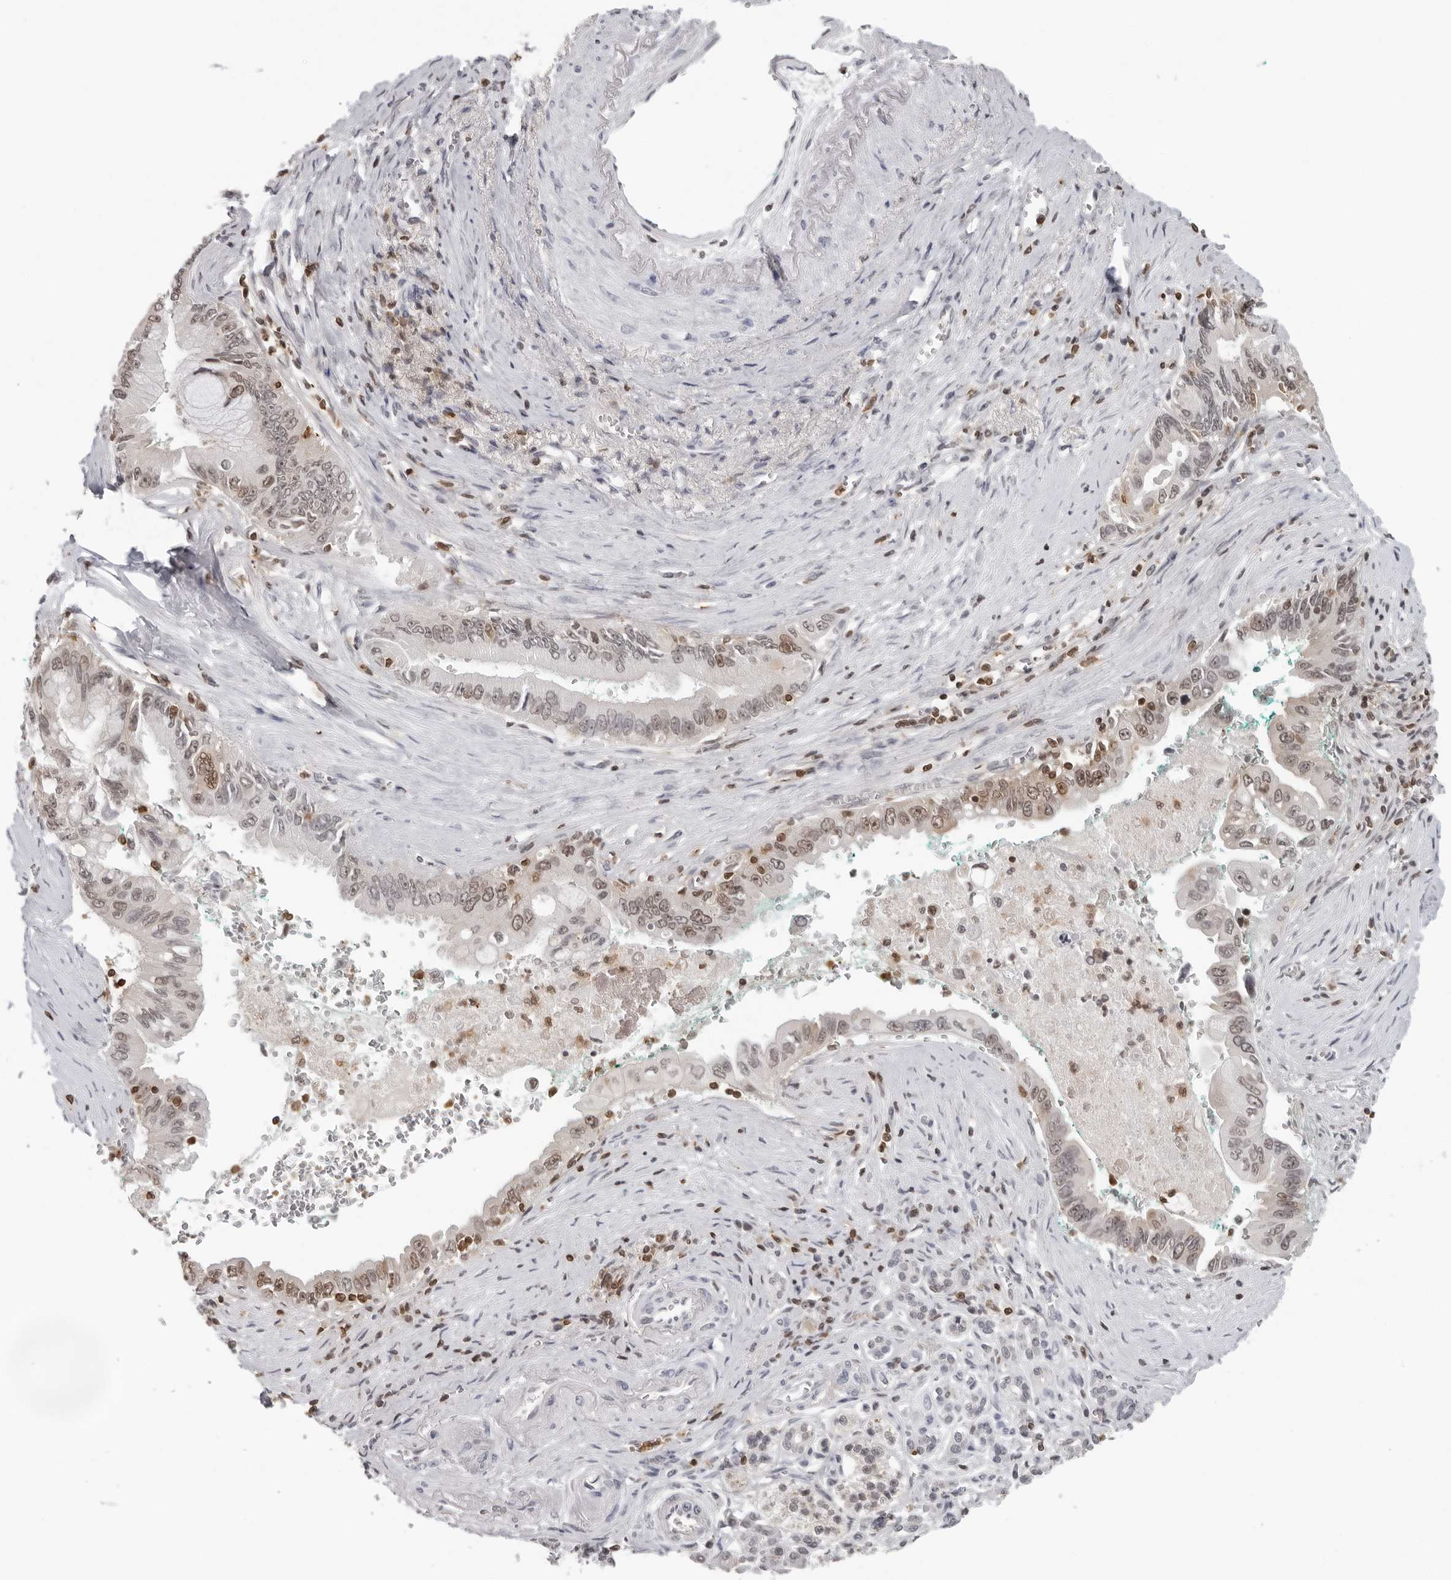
{"staining": {"intensity": "weak", "quantity": ">75%", "location": "nuclear"}, "tissue": "pancreatic cancer", "cell_type": "Tumor cells", "image_type": "cancer", "snomed": [{"axis": "morphology", "description": "Adenocarcinoma, NOS"}, {"axis": "topography", "description": "Pancreas"}], "caption": "Immunohistochemical staining of human pancreatic adenocarcinoma reveals low levels of weak nuclear protein staining in about >75% of tumor cells.", "gene": "HSPH1", "patient": {"sex": "male", "age": 78}}